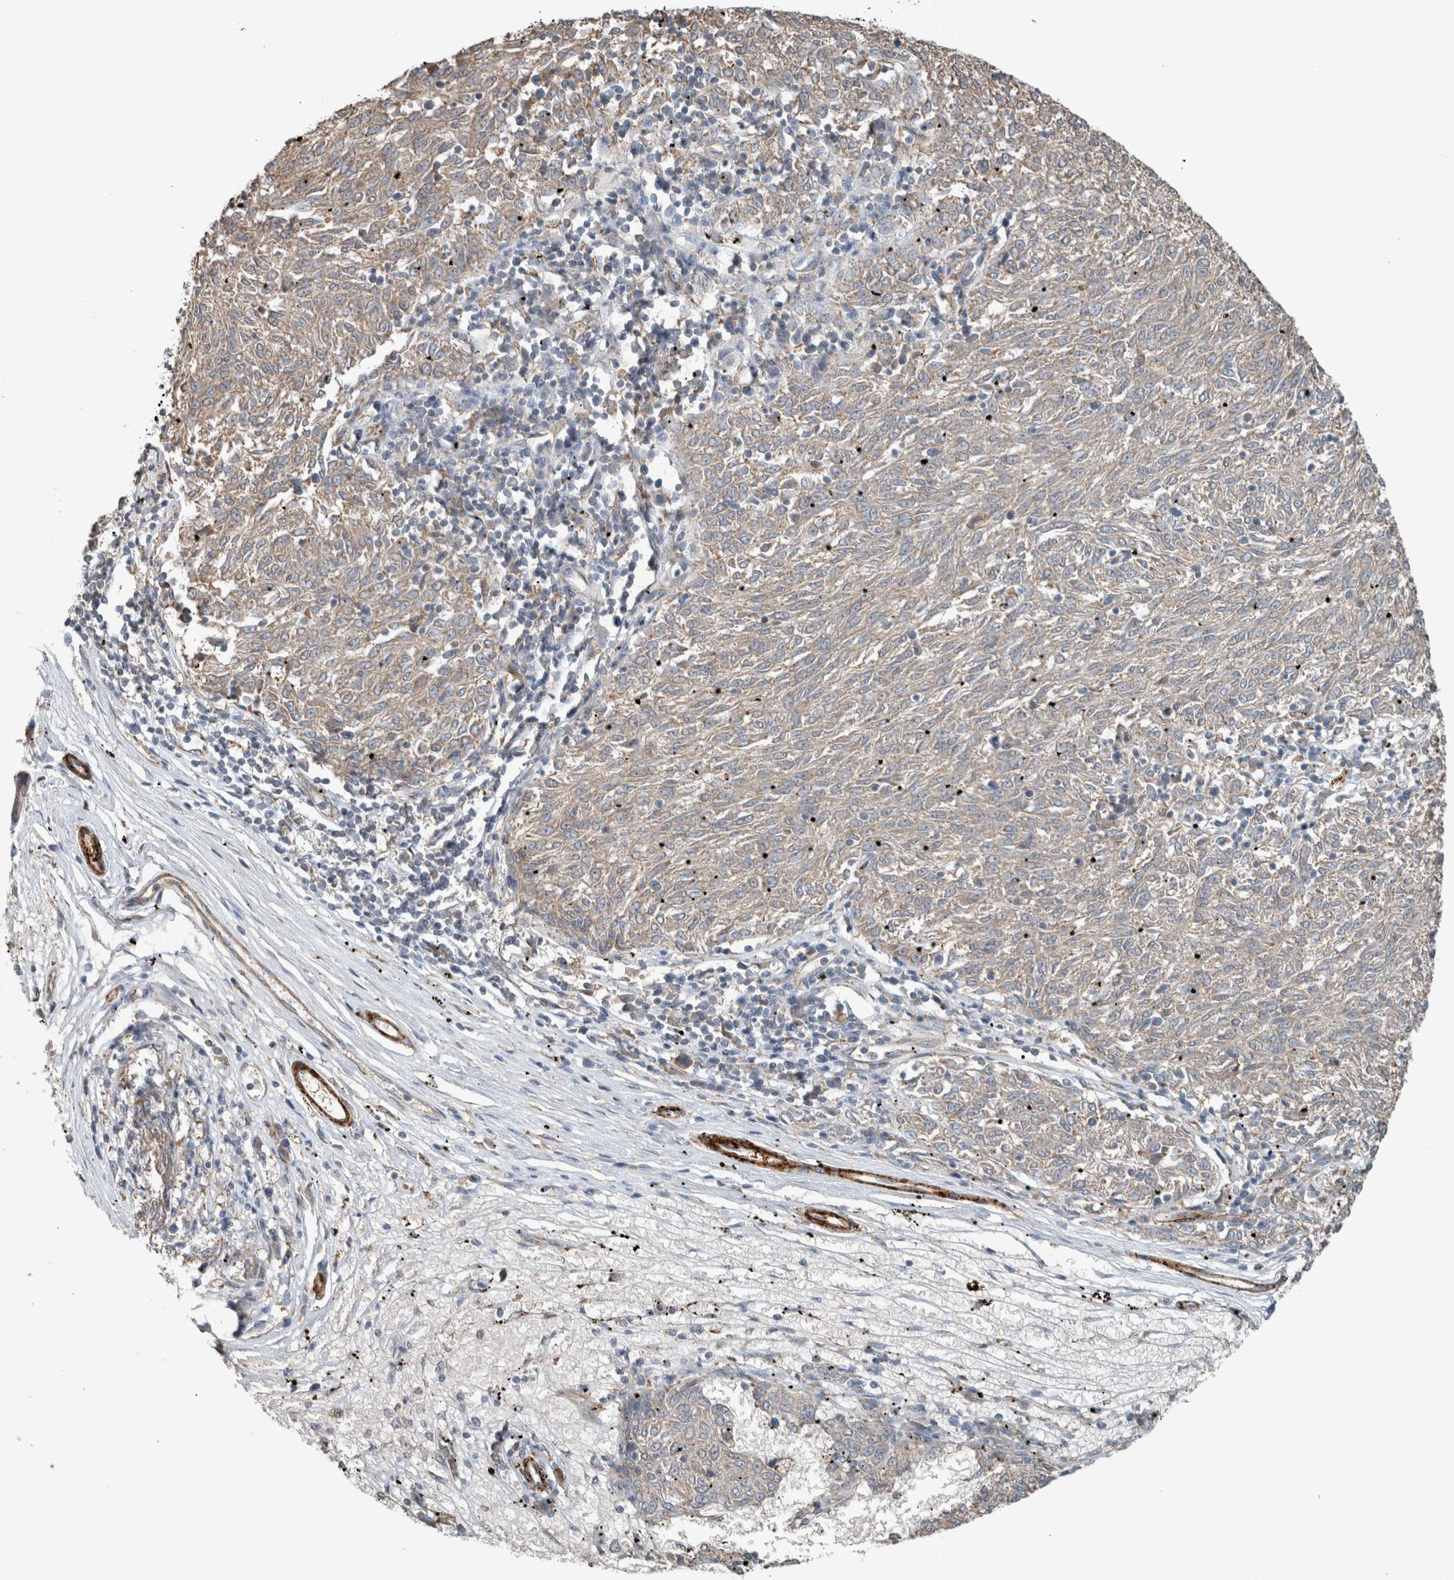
{"staining": {"intensity": "weak", "quantity": ">75%", "location": "cytoplasmic/membranous"}, "tissue": "melanoma", "cell_type": "Tumor cells", "image_type": "cancer", "snomed": [{"axis": "morphology", "description": "Malignant melanoma, NOS"}, {"axis": "topography", "description": "Skin"}], "caption": "This is an image of IHC staining of malignant melanoma, which shows weak positivity in the cytoplasmic/membranous of tumor cells.", "gene": "JADE2", "patient": {"sex": "female", "age": 72}}